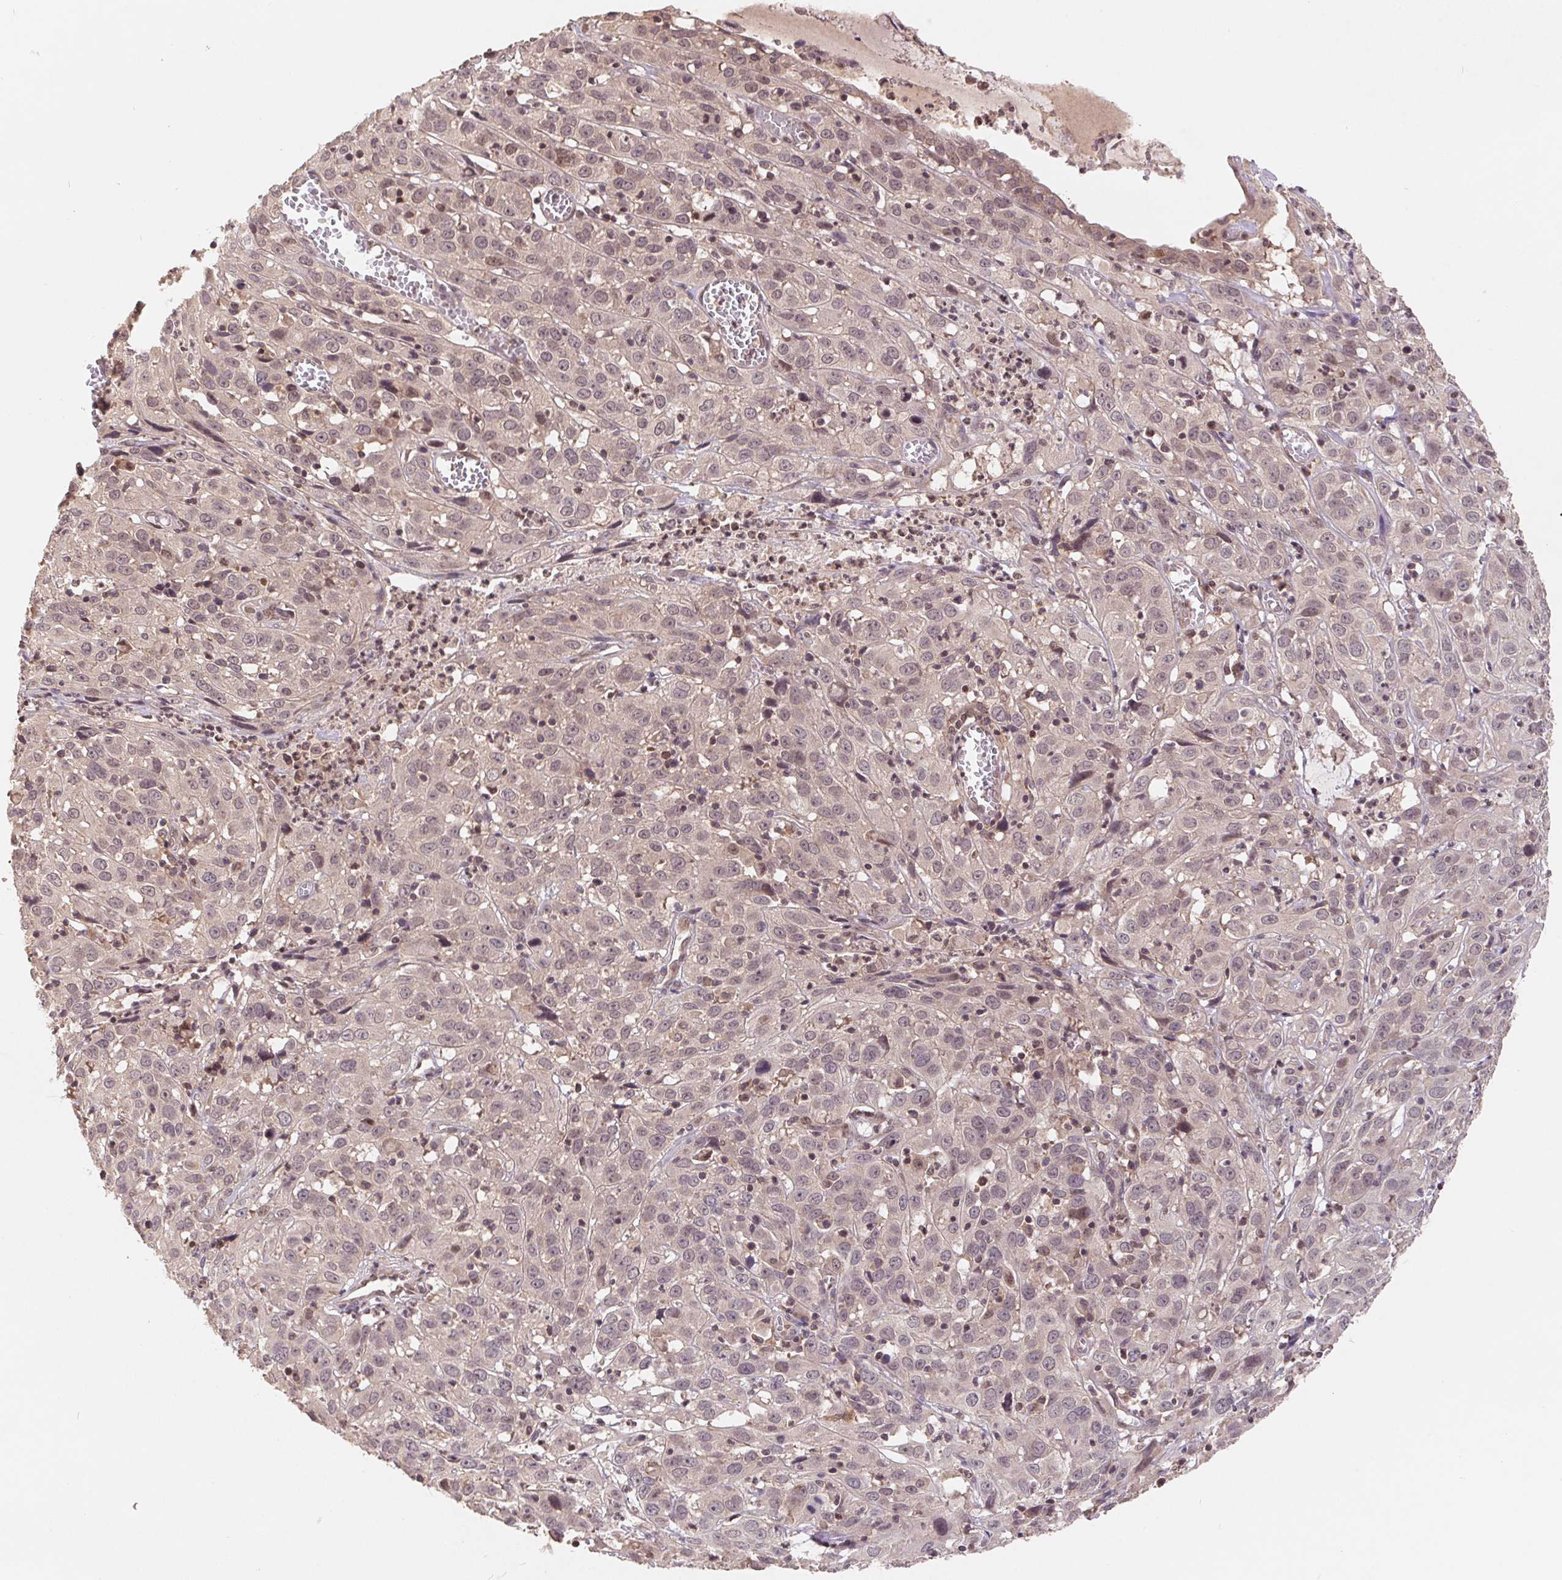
{"staining": {"intensity": "negative", "quantity": "none", "location": "none"}, "tissue": "cervical cancer", "cell_type": "Tumor cells", "image_type": "cancer", "snomed": [{"axis": "morphology", "description": "Squamous cell carcinoma, NOS"}, {"axis": "topography", "description": "Cervix"}], "caption": "This photomicrograph is of cervical cancer (squamous cell carcinoma) stained with immunohistochemistry to label a protein in brown with the nuclei are counter-stained blue. There is no staining in tumor cells.", "gene": "HMGN3", "patient": {"sex": "female", "age": 32}}